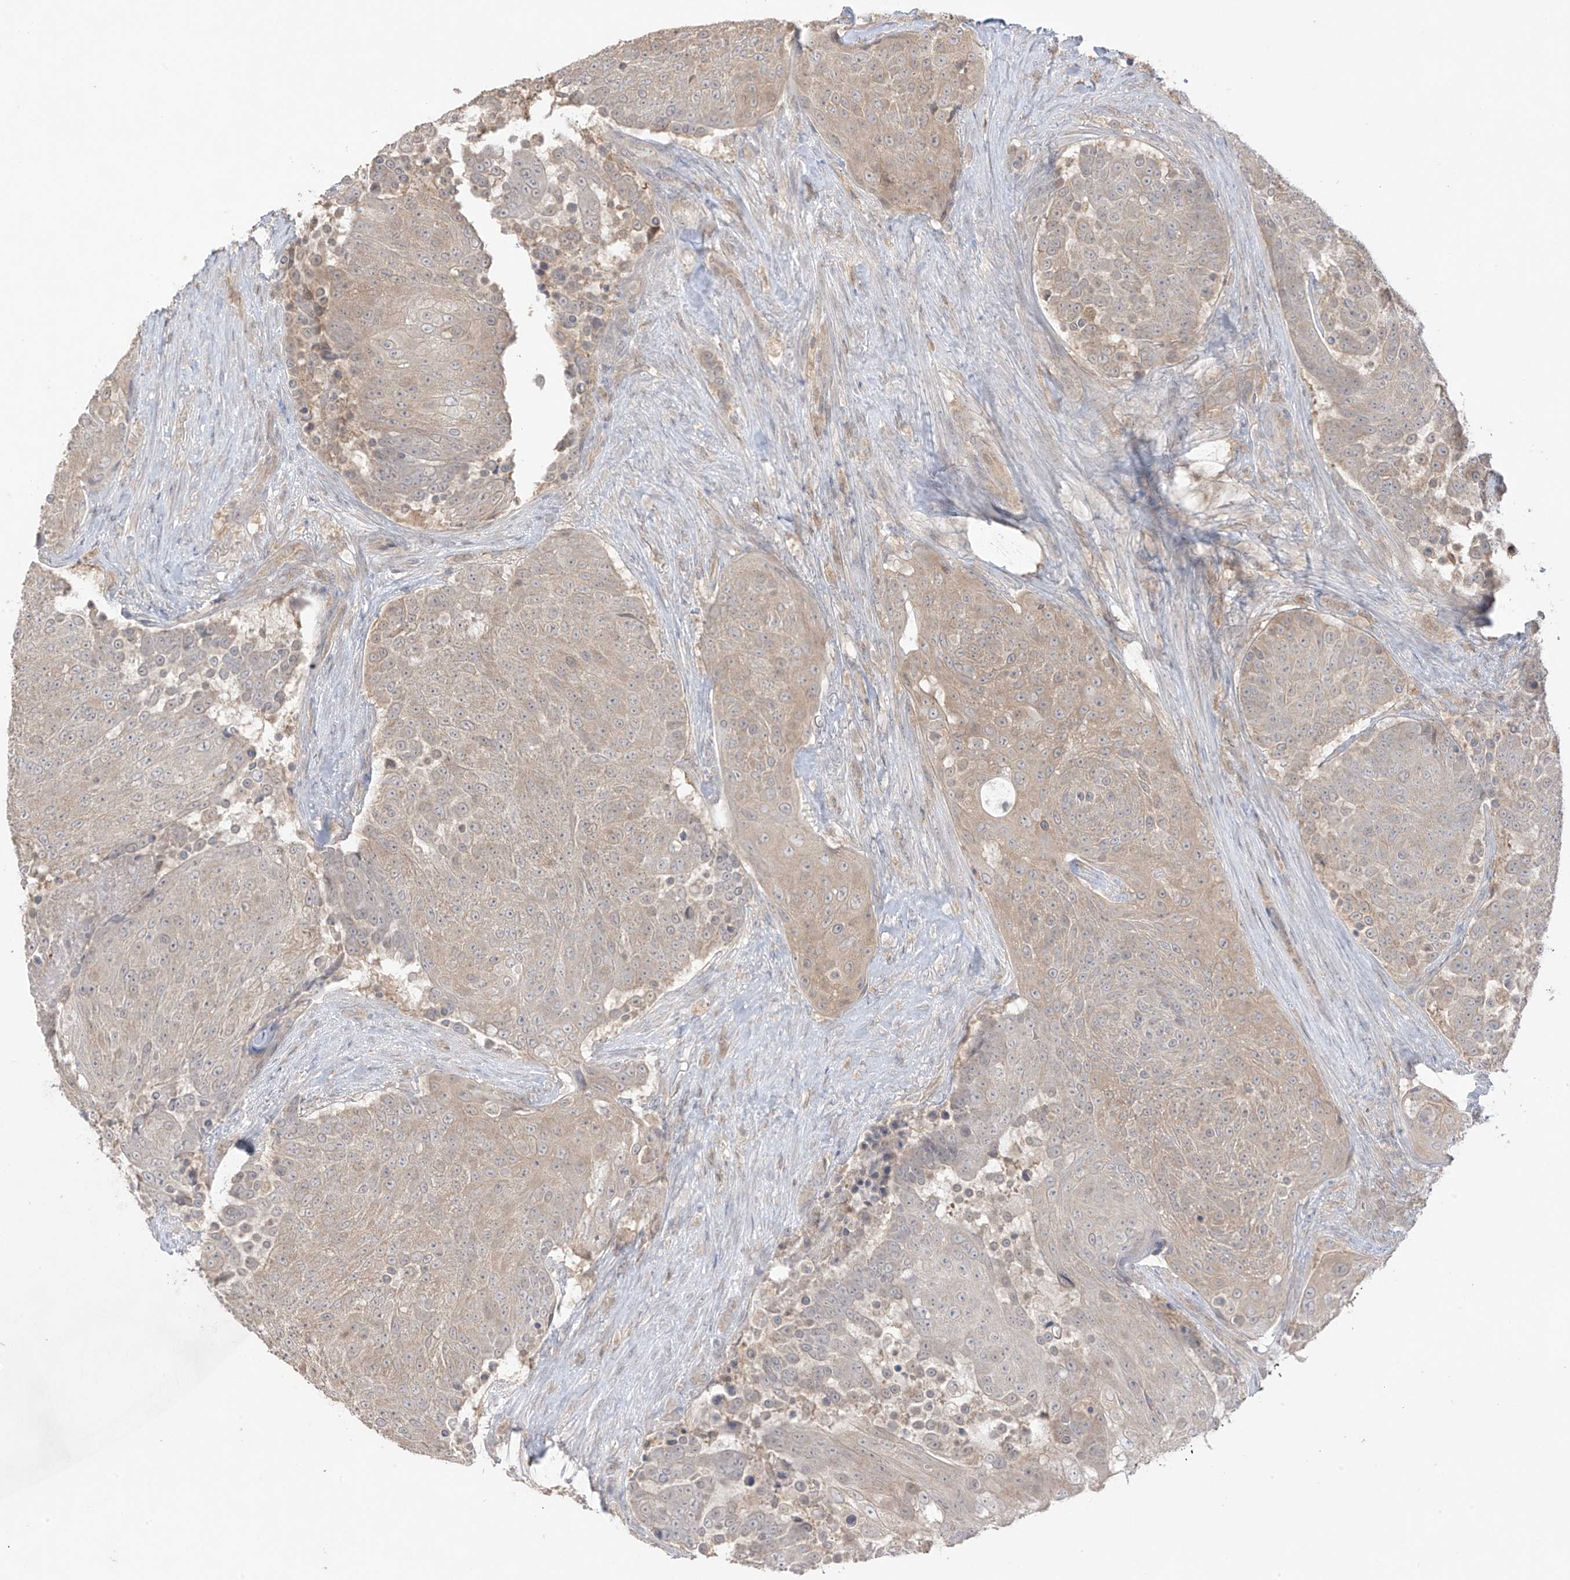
{"staining": {"intensity": "weak", "quantity": "25%-75%", "location": "cytoplasmic/membranous"}, "tissue": "urothelial cancer", "cell_type": "Tumor cells", "image_type": "cancer", "snomed": [{"axis": "morphology", "description": "Urothelial carcinoma, High grade"}, {"axis": "topography", "description": "Urinary bladder"}], "caption": "Protein expression analysis of urothelial cancer reveals weak cytoplasmic/membranous expression in approximately 25%-75% of tumor cells. The protein is stained brown, and the nuclei are stained in blue (DAB (3,3'-diaminobenzidine) IHC with brightfield microscopy, high magnification).", "gene": "ANGEL2", "patient": {"sex": "female", "age": 63}}